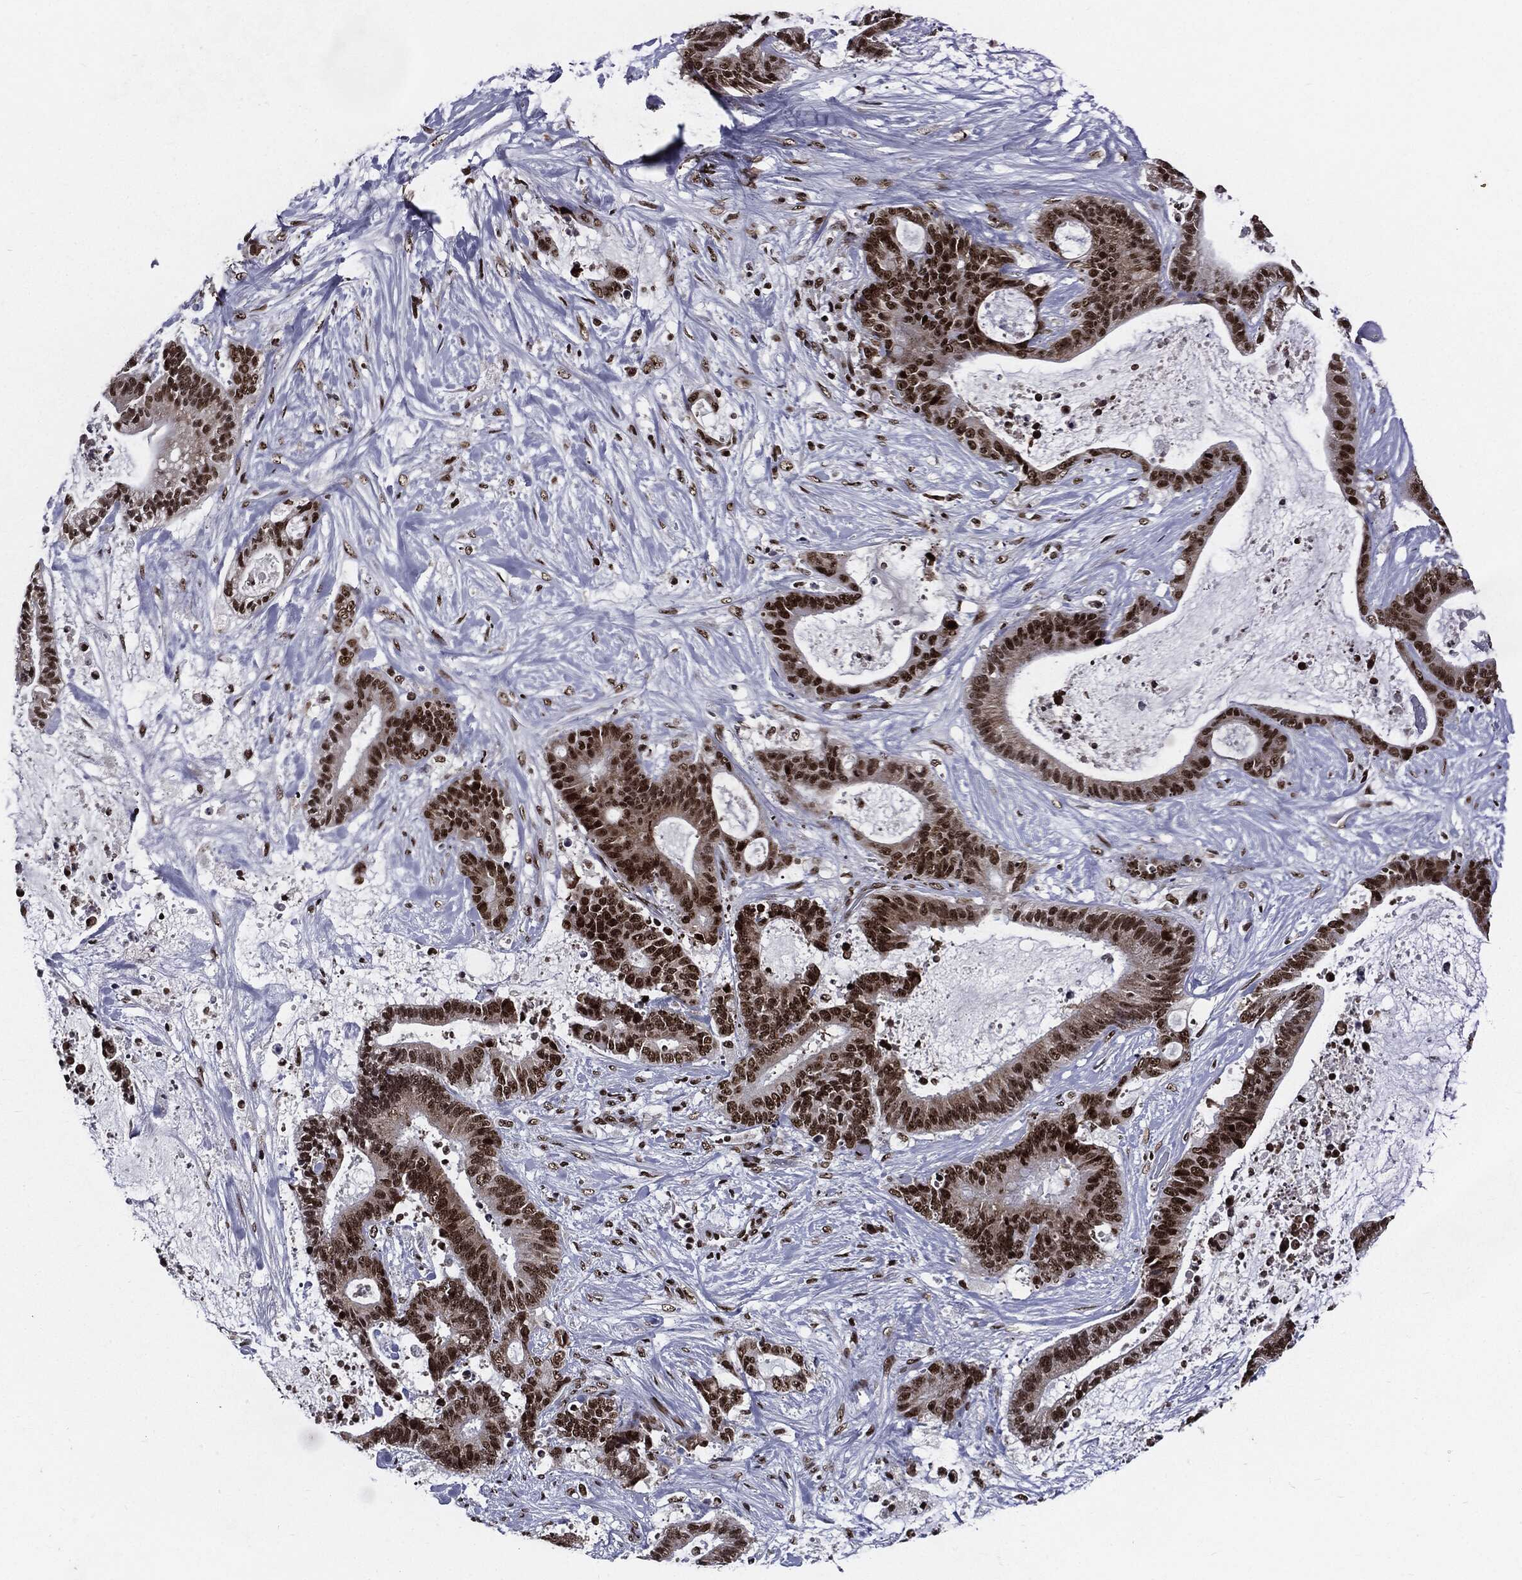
{"staining": {"intensity": "strong", "quantity": ">75%", "location": "nuclear"}, "tissue": "liver cancer", "cell_type": "Tumor cells", "image_type": "cancer", "snomed": [{"axis": "morphology", "description": "Cholangiocarcinoma"}, {"axis": "topography", "description": "Liver"}], "caption": "The photomicrograph reveals staining of liver cancer, revealing strong nuclear protein positivity (brown color) within tumor cells.", "gene": "ZFP91", "patient": {"sex": "female", "age": 73}}